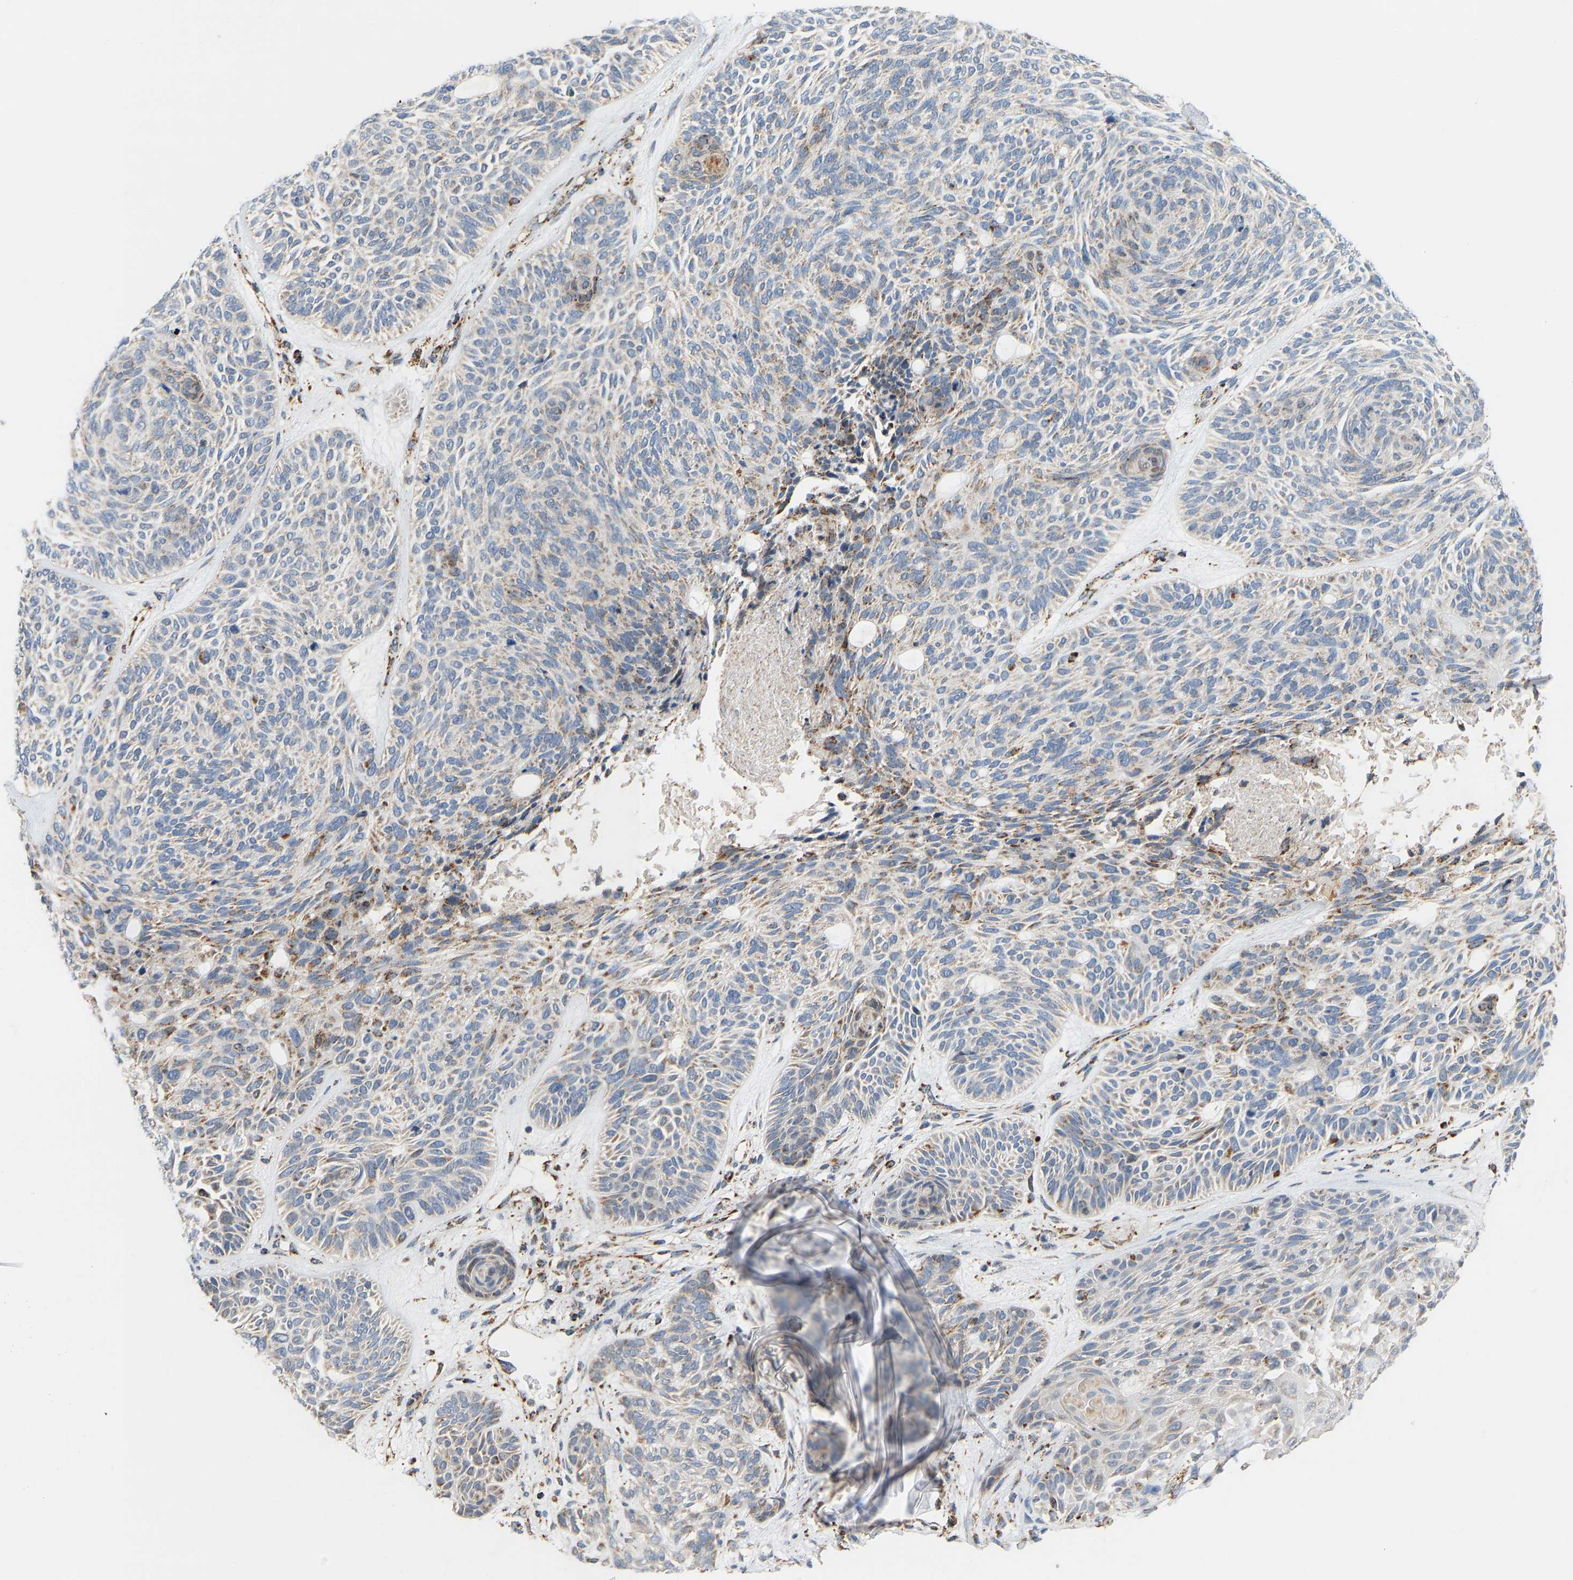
{"staining": {"intensity": "moderate", "quantity": "25%-75%", "location": "cytoplasmic/membranous"}, "tissue": "skin cancer", "cell_type": "Tumor cells", "image_type": "cancer", "snomed": [{"axis": "morphology", "description": "Basal cell carcinoma"}, {"axis": "topography", "description": "Skin"}], "caption": "Skin cancer (basal cell carcinoma) was stained to show a protein in brown. There is medium levels of moderate cytoplasmic/membranous positivity in approximately 25%-75% of tumor cells.", "gene": "GPSM2", "patient": {"sex": "male", "age": 55}}